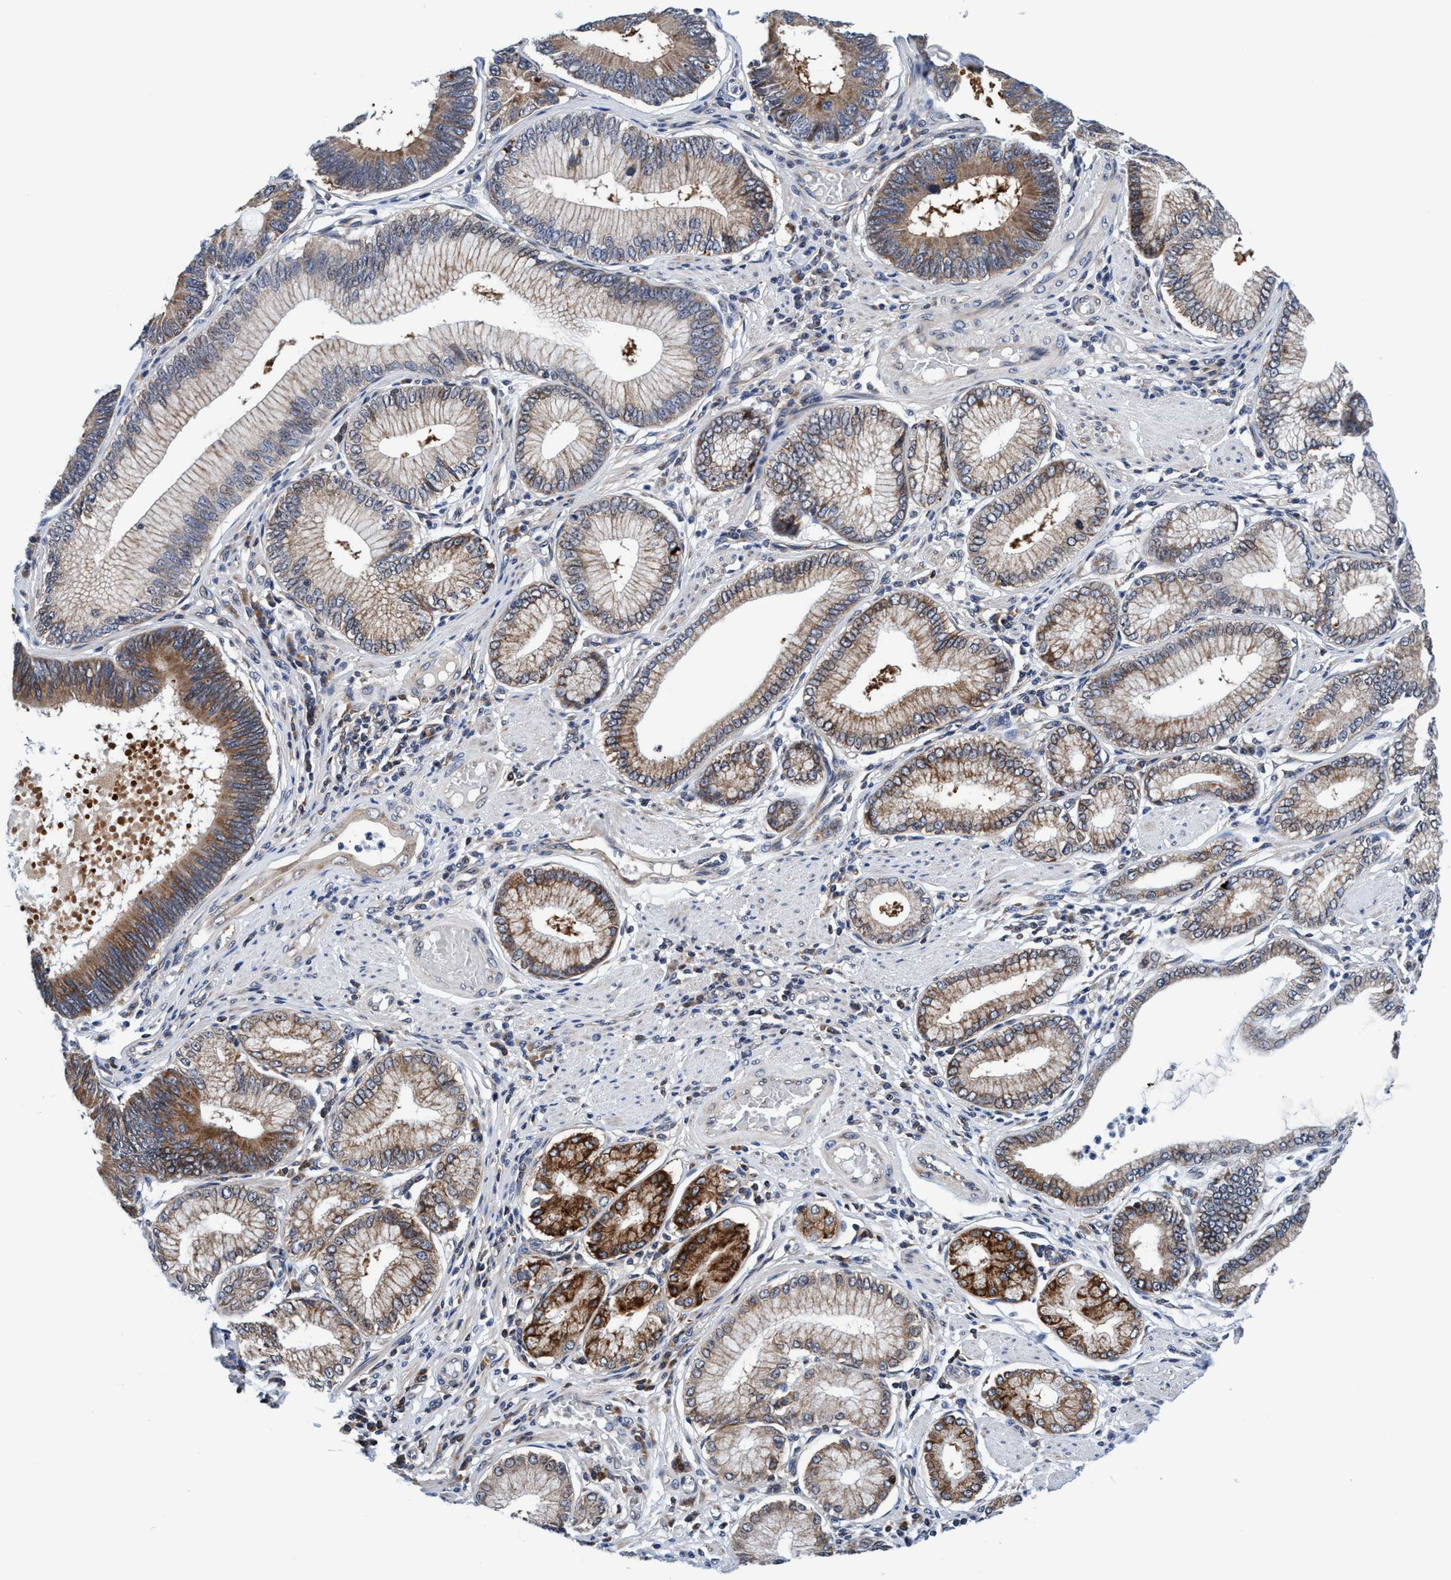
{"staining": {"intensity": "moderate", "quantity": ">75%", "location": "cytoplasmic/membranous"}, "tissue": "stomach cancer", "cell_type": "Tumor cells", "image_type": "cancer", "snomed": [{"axis": "morphology", "description": "Adenocarcinoma, NOS"}, {"axis": "topography", "description": "Stomach"}], "caption": "Protein expression analysis of stomach adenocarcinoma exhibits moderate cytoplasmic/membranous expression in approximately >75% of tumor cells. (DAB = brown stain, brightfield microscopy at high magnification).", "gene": "AGAP2", "patient": {"sex": "male", "age": 59}}